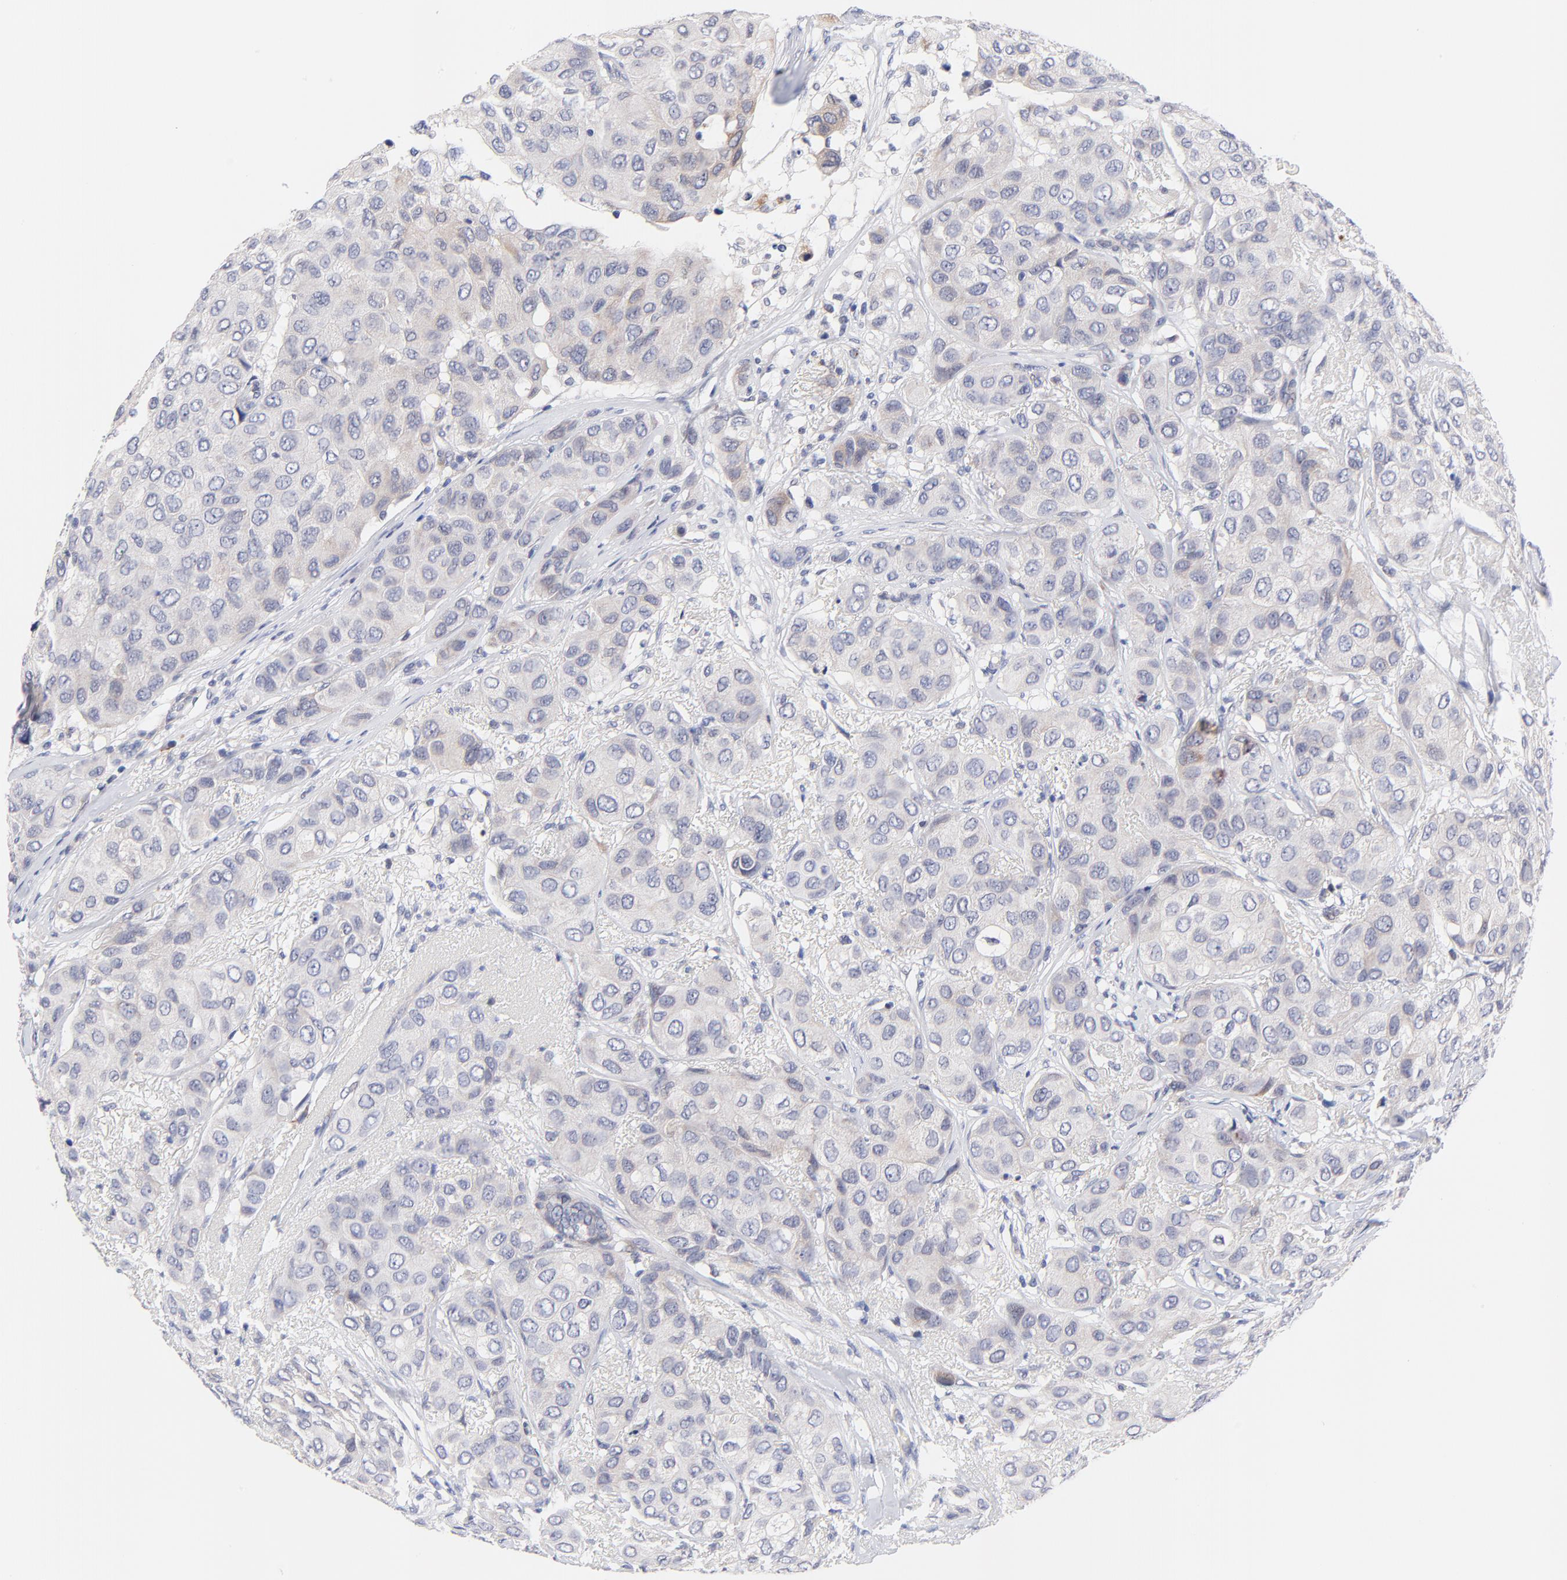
{"staining": {"intensity": "weak", "quantity": "<25%", "location": "cytoplasmic/membranous"}, "tissue": "breast cancer", "cell_type": "Tumor cells", "image_type": "cancer", "snomed": [{"axis": "morphology", "description": "Duct carcinoma"}, {"axis": "topography", "description": "Breast"}], "caption": "Protein analysis of breast cancer (intraductal carcinoma) reveals no significant positivity in tumor cells. (DAB IHC, high magnification).", "gene": "AFF2", "patient": {"sex": "female", "age": 68}}